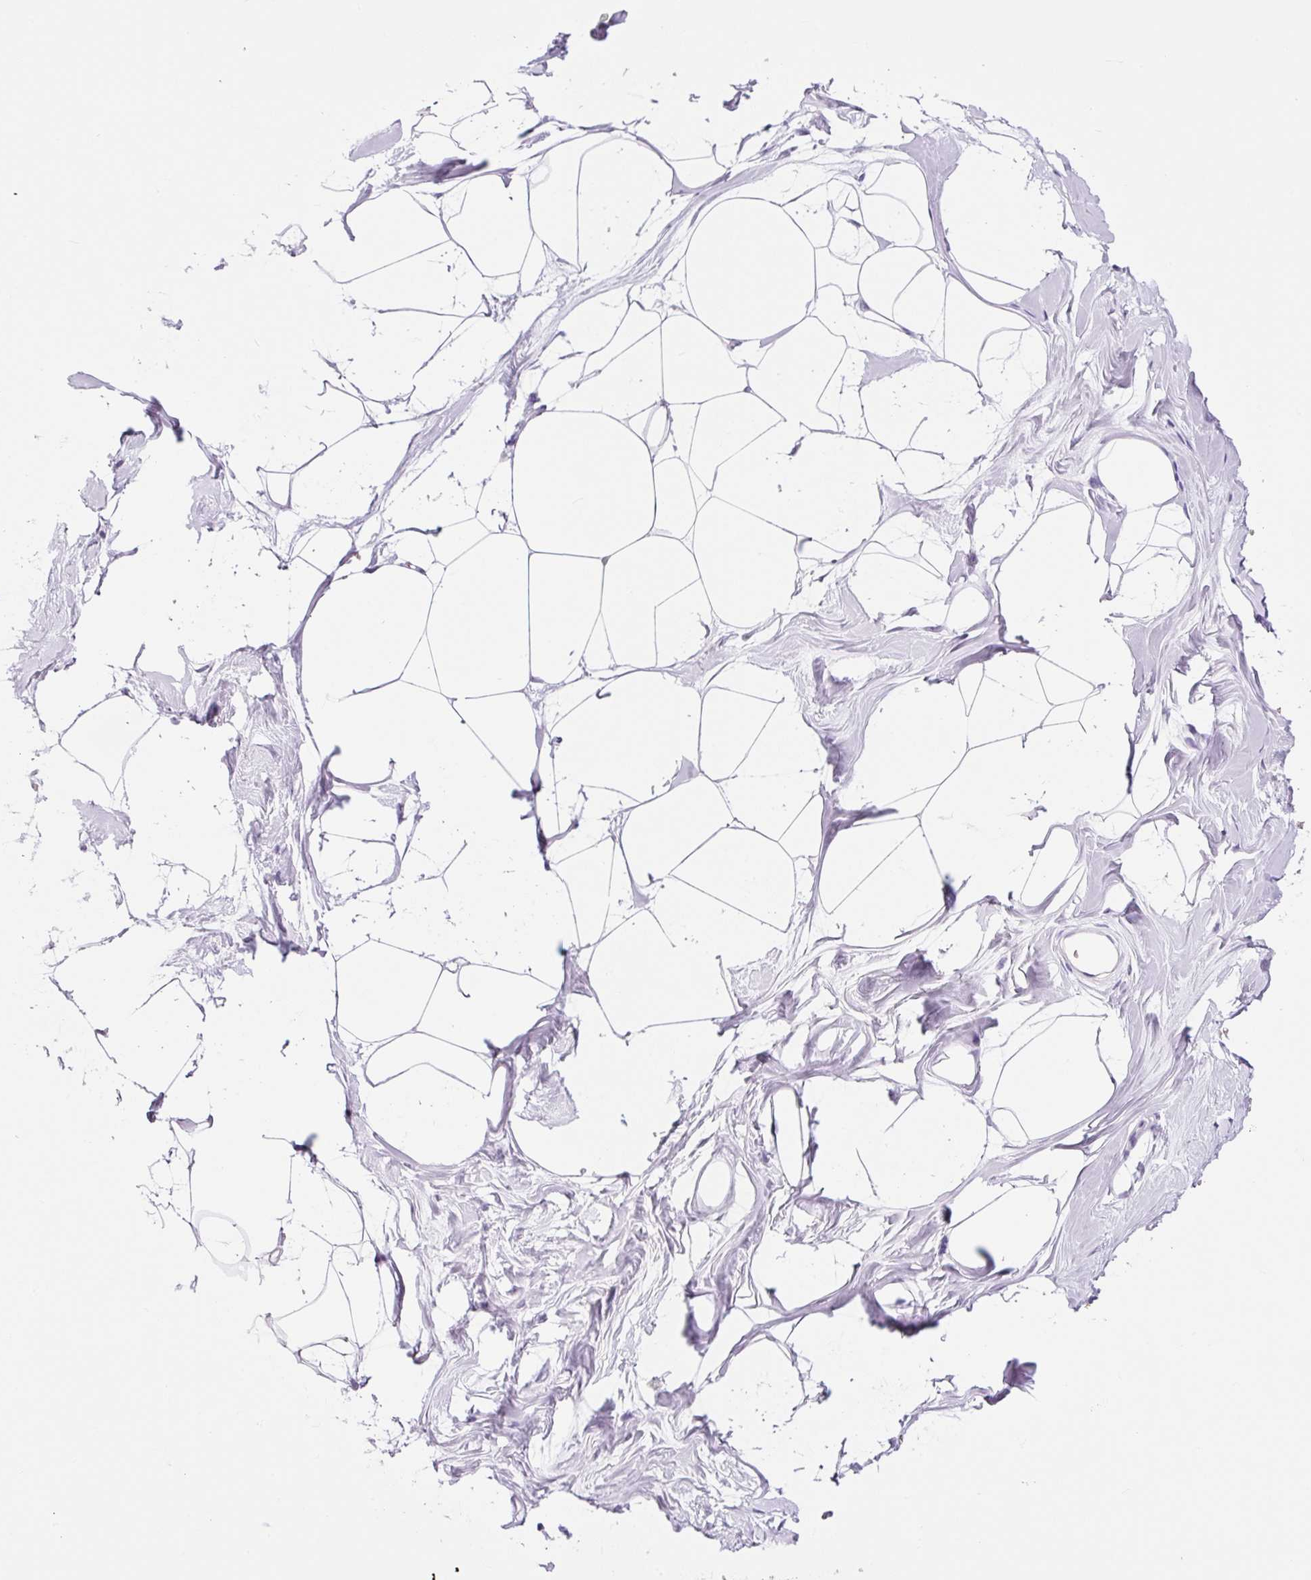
{"staining": {"intensity": "negative", "quantity": "none", "location": "none"}, "tissue": "breast", "cell_type": "Adipocytes", "image_type": "normal", "snomed": [{"axis": "morphology", "description": "Normal tissue, NOS"}, {"axis": "topography", "description": "Breast"}], "caption": "This photomicrograph is of unremarkable breast stained with IHC to label a protein in brown with the nuclei are counter-stained blue. There is no staining in adipocytes.", "gene": "ADSS1", "patient": {"sex": "female", "age": 45}}